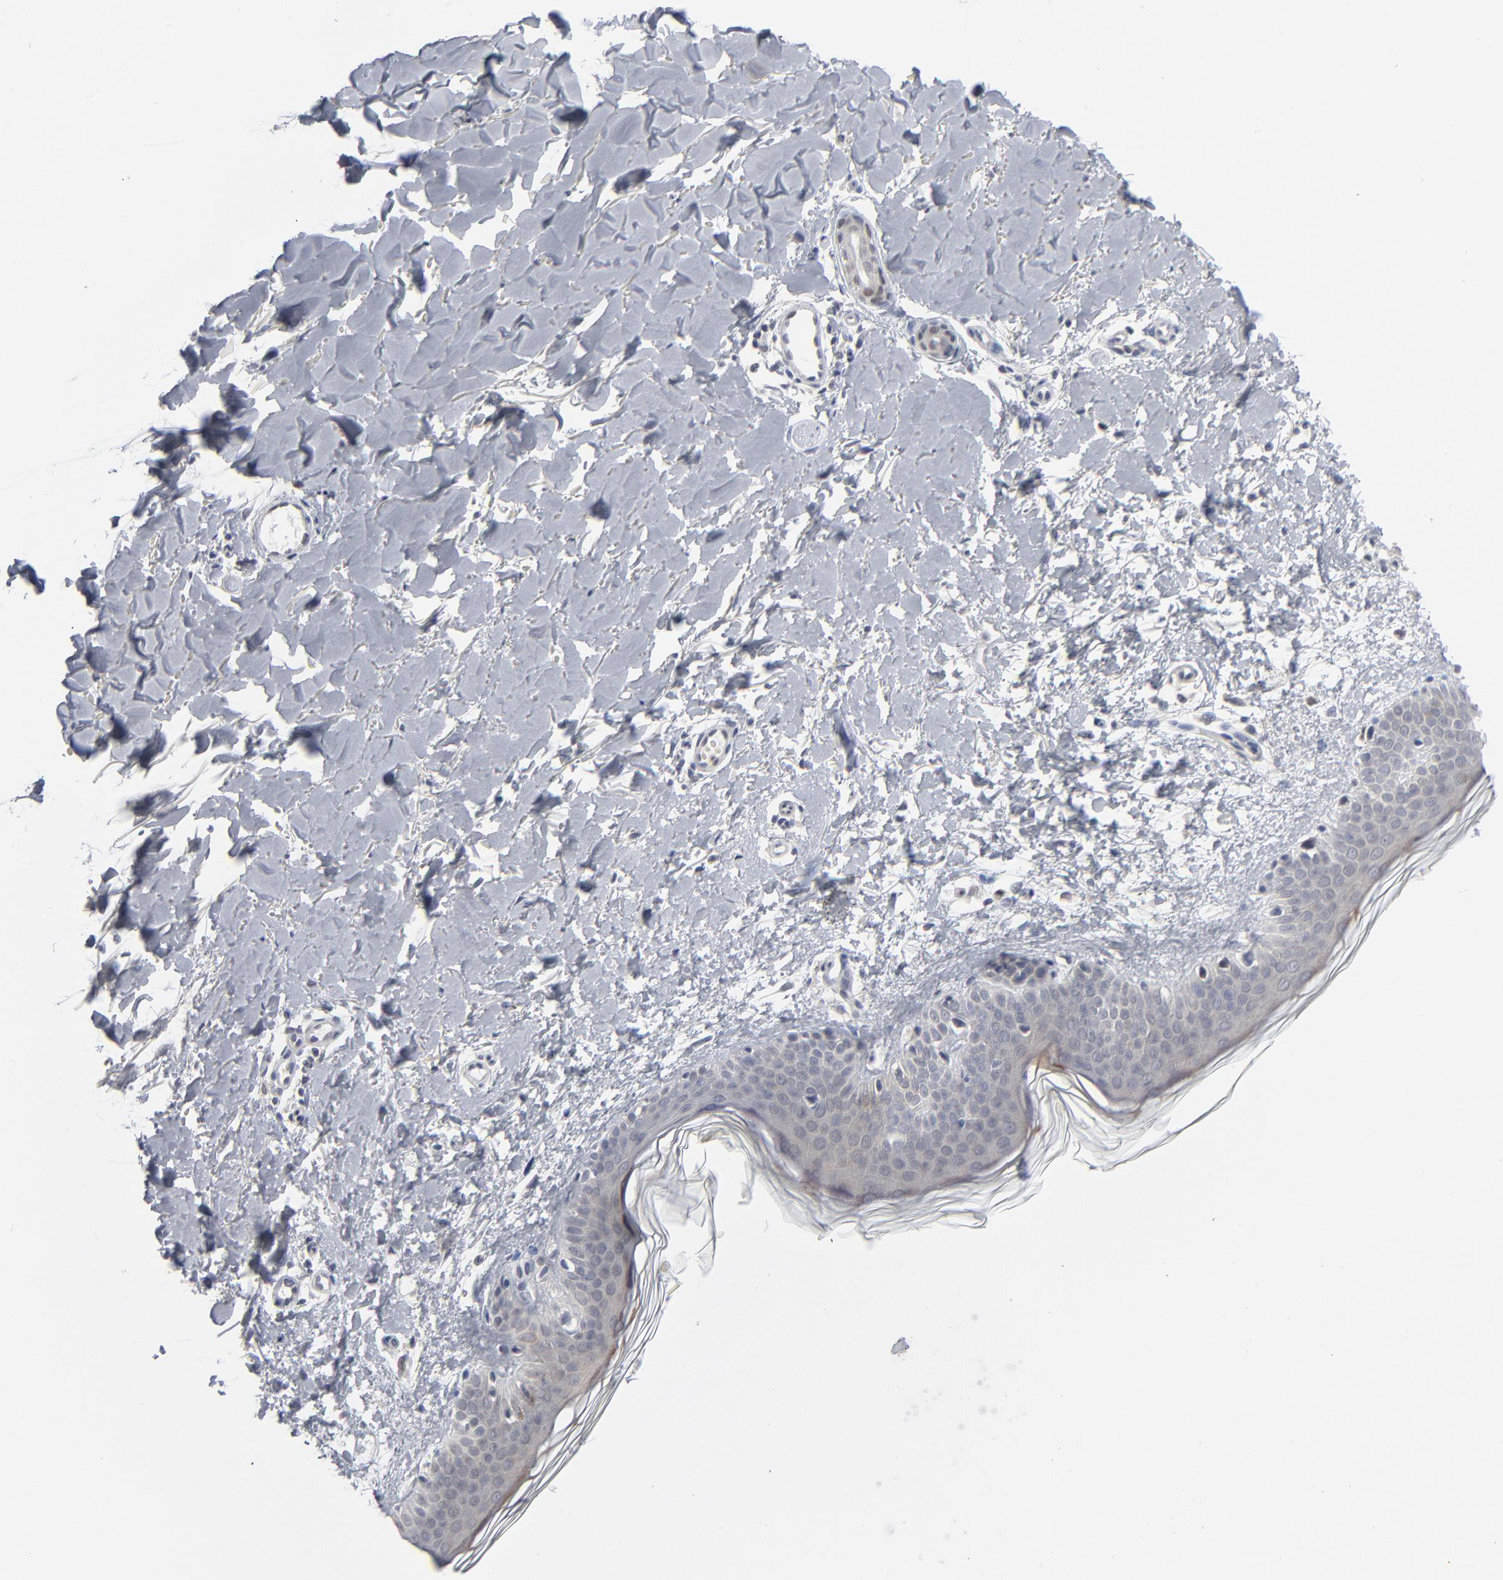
{"staining": {"intensity": "negative", "quantity": "none", "location": "none"}, "tissue": "skin", "cell_type": "Fibroblasts", "image_type": "normal", "snomed": [{"axis": "morphology", "description": "Normal tissue, NOS"}, {"axis": "topography", "description": "Skin"}], "caption": "This is an immunohistochemistry image of unremarkable human skin. There is no staining in fibroblasts.", "gene": "FOXN2", "patient": {"sex": "female", "age": 56}}